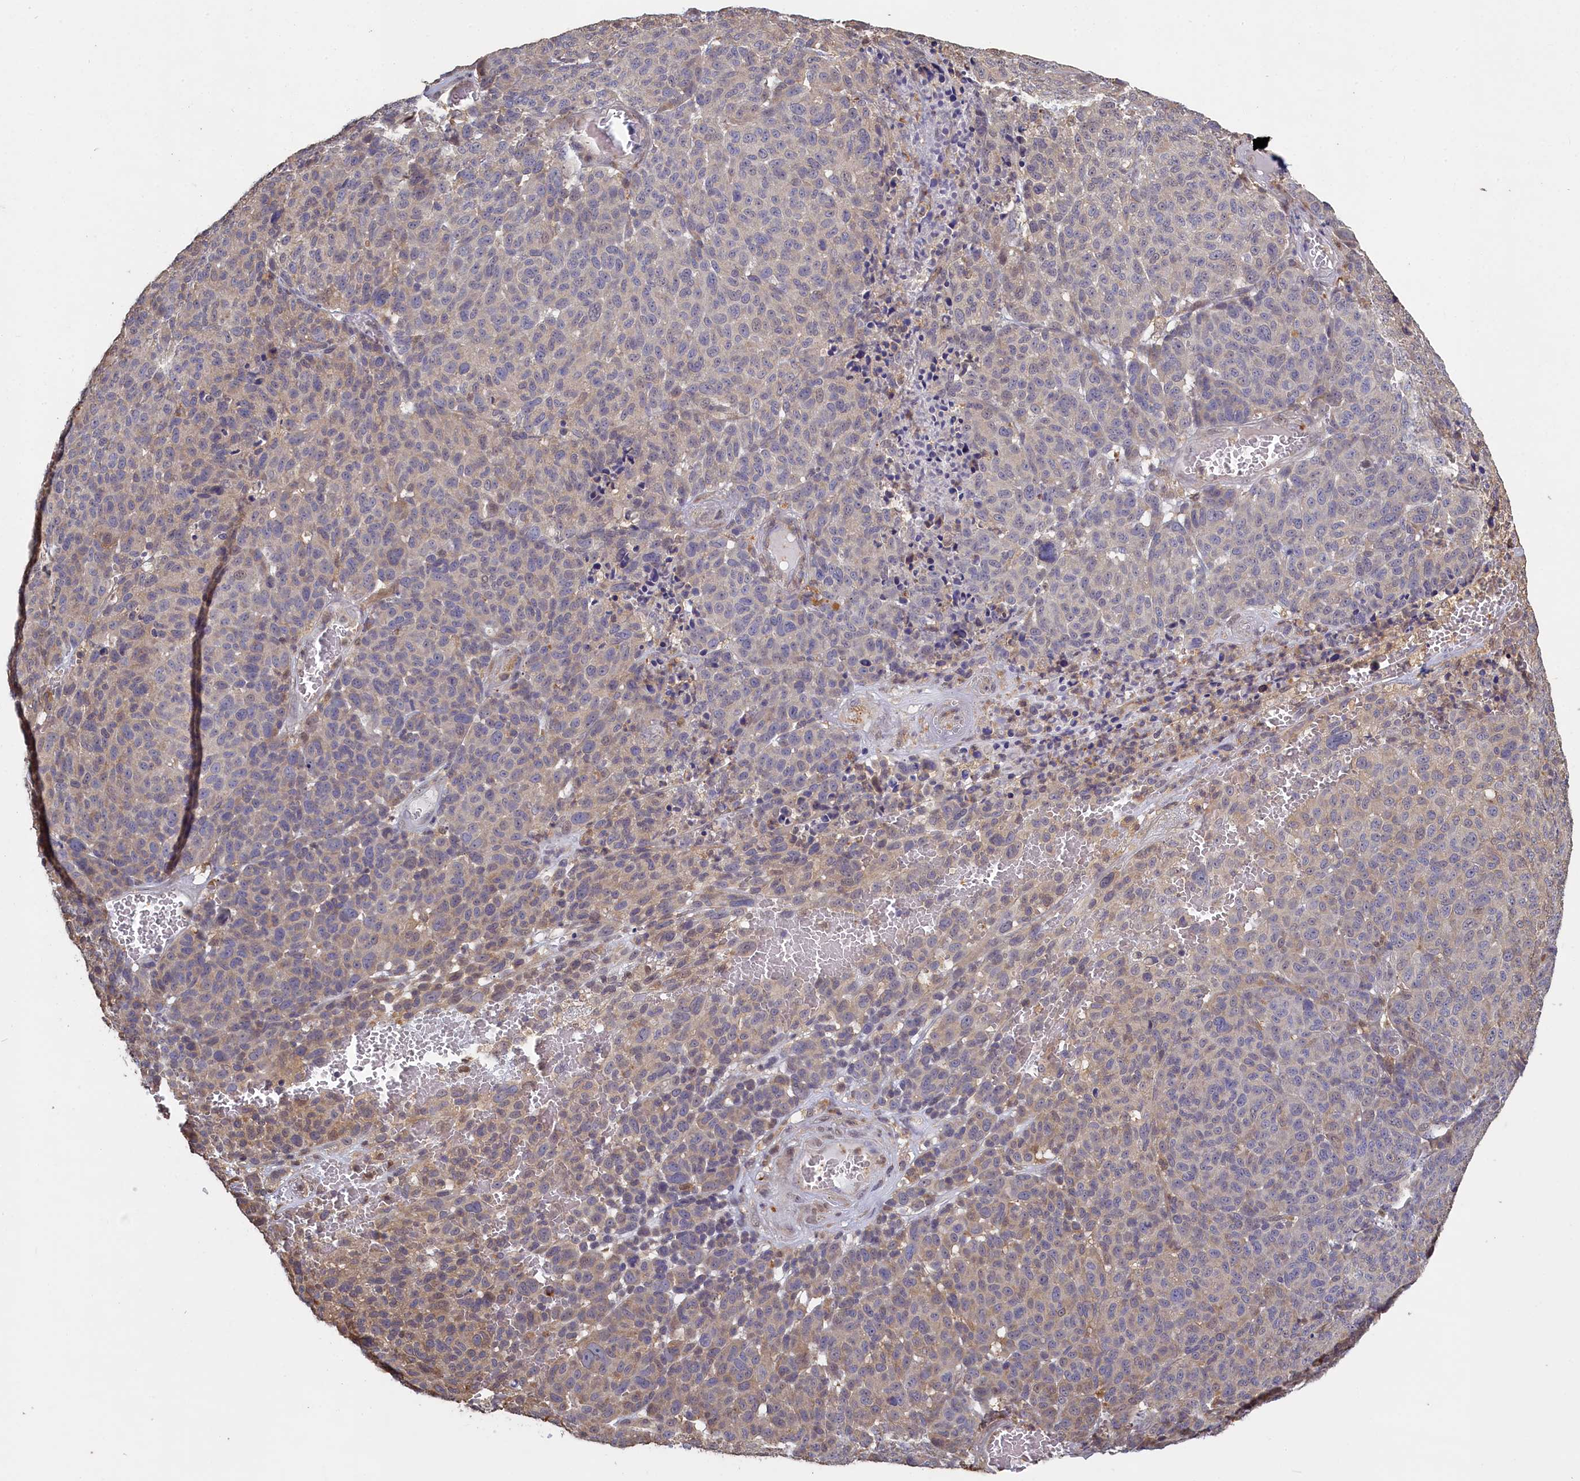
{"staining": {"intensity": "weak", "quantity": "25%-75%", "location": "cytoplasmic/membranous"}, "tissue": "melanoma", "cell_type": "Tumor cells", "image_type": "cancer", "snomed": [{"axis": "morphology", "description": "Malignant melanoma, NOS"}, {"axis": "topography", "description": "Skin"}], "caption": "Immunohistochemical staining of human melanoma demonstrates low levels of weak cytoplasmic/membranous staining in about 25%-75% of tumor cells.", "gene": "UCHL3", "patient": {"sex": "male", "age": 49}}